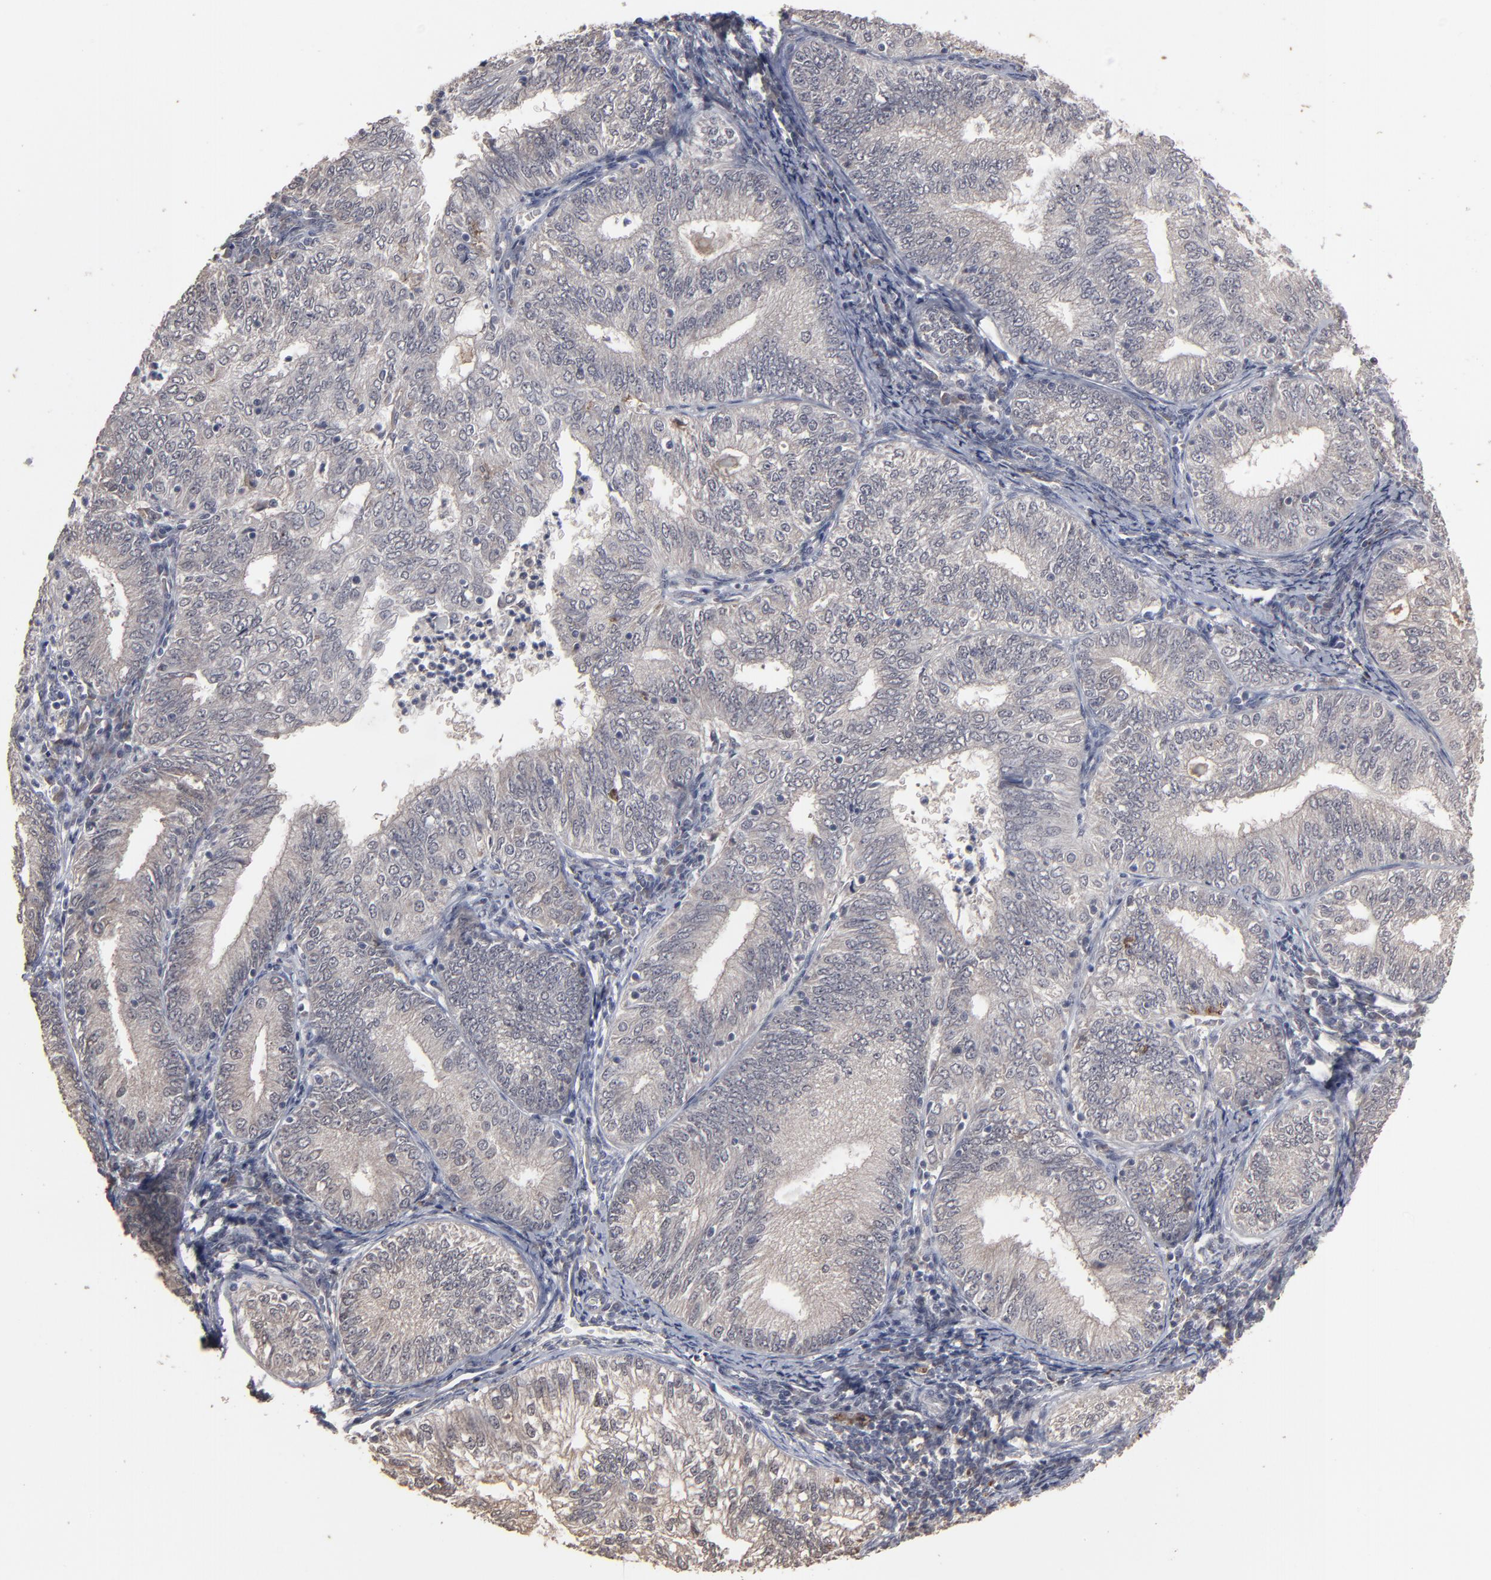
{"staining": {"intensity": "weak", "quantity": "25%-75%", "location": "cytoplasmic/membranous"}, "tissue": "endometrial cancer", "cell_type": "Tumor cells", "image_type": "cancer", "snomed": [{"axis": "morphology", "description": "Adenocarcinoma, NOS"}, {"axis": "topography", "description": "Endometrium"}], "caption": "Protein staining by IHC demonstrates weak cytoplasmic/membranous expression in about 25%-75% of tumor cells in endometrial cancer. Ihc stains the protein in brown and the nuclei are stained blue.", "gene": "SLC22A17", "patient": {"sex": "female", "age": 69}}